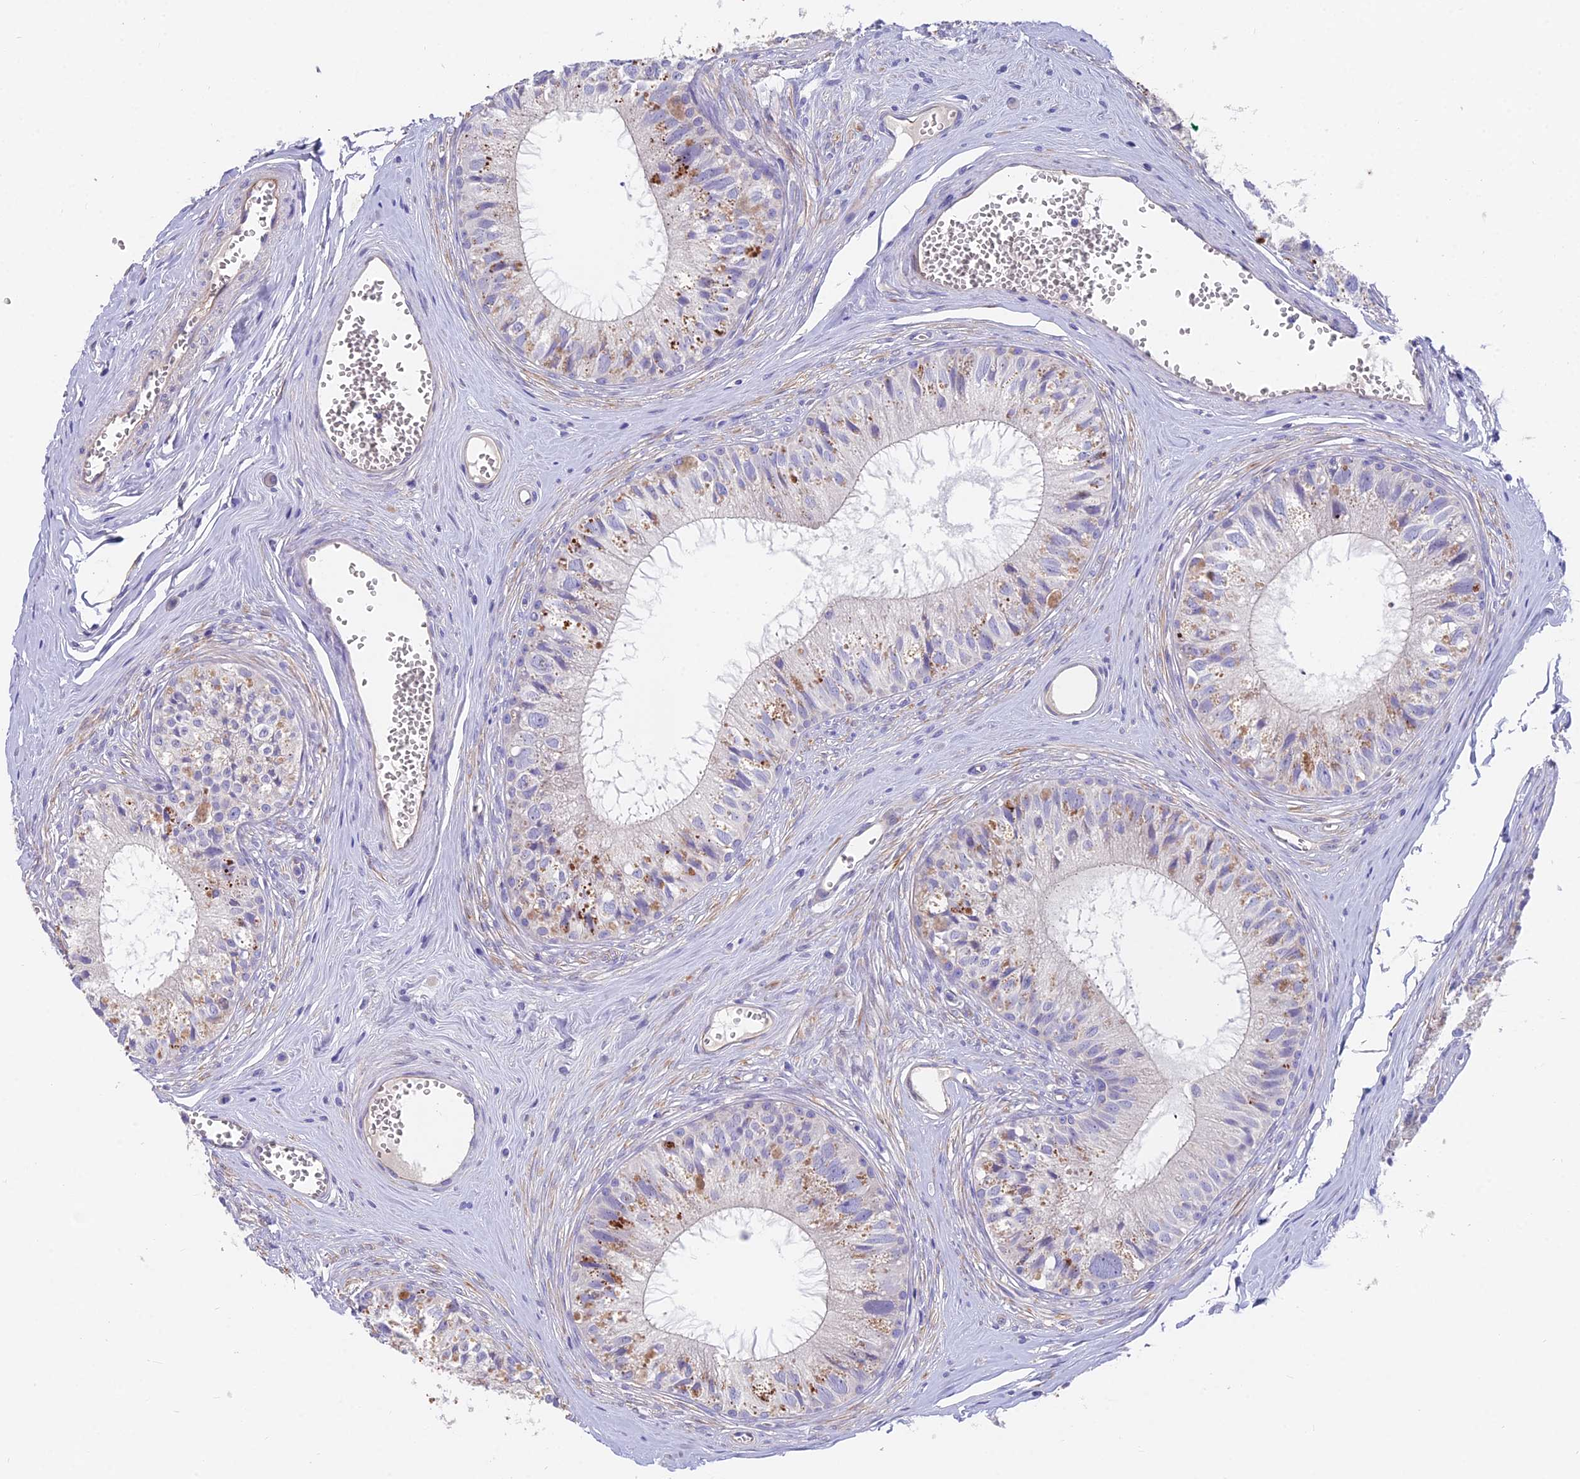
{"staining": {"intensity": "moderate", "quantity": "<25%", "location": "cytoplasmic/membranous"}, "tissue": "epididymis", "cell_type": "Glandular cells", "image_type": "normal", "snomed": [{"axis": "morphology", "description": "Normal tissue, NOS"}, {"axis": "topography", "description": "Epididymis"}], "caption": "Immunohistochemical staining of benign epididymis displays moderate cytoplasmic/membranous protein staining in about <25% of glandular cells. (Stains: DAB (3,3'-diaminobenzidine) in brown, nuclei in blue, Microscopy: brightfield microscopy at high magnification).", "gene": "FAM168B", "patient": {"sex": "male", "age": 36}}